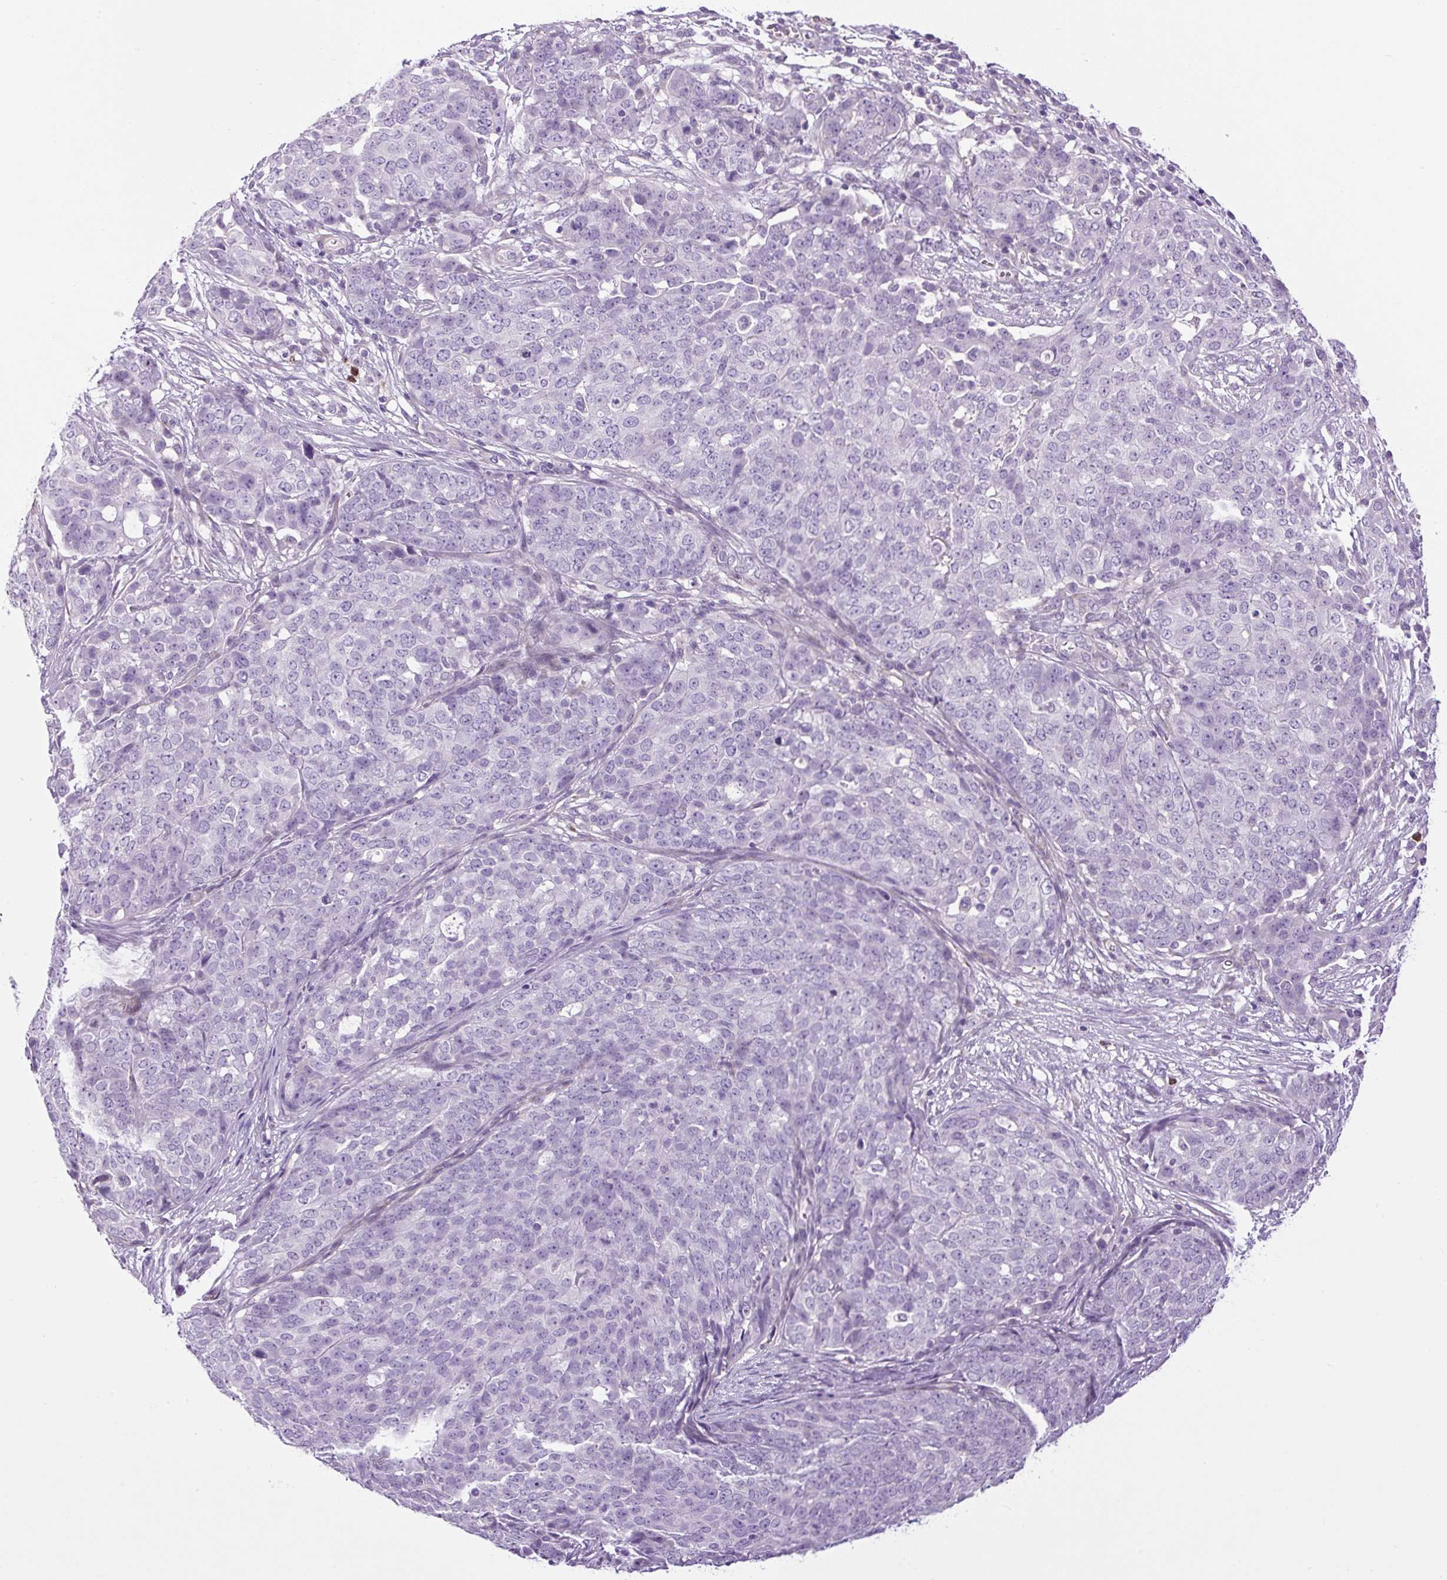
{"staining": {"intensity": "negative", "quantity": "none", "location": "none"}, "tissue": "ovarian cancer", "cell_type": "Tumor cells", "image_type": "cancer", "snomed": [{"axis": "morphology", "description": "Cystadenocarcinoma, serous, NOS"}, {"axis": "topography", "description": "Soft tissue"}, {"axis": "topography", "description": "Ovary"}], "caption": "Ovarian cancer was stained to show a protein in brown. There is no significant staining in tumor cells.", "gene": "VWA7", "patient": {"sex": "female", "age": 57}}